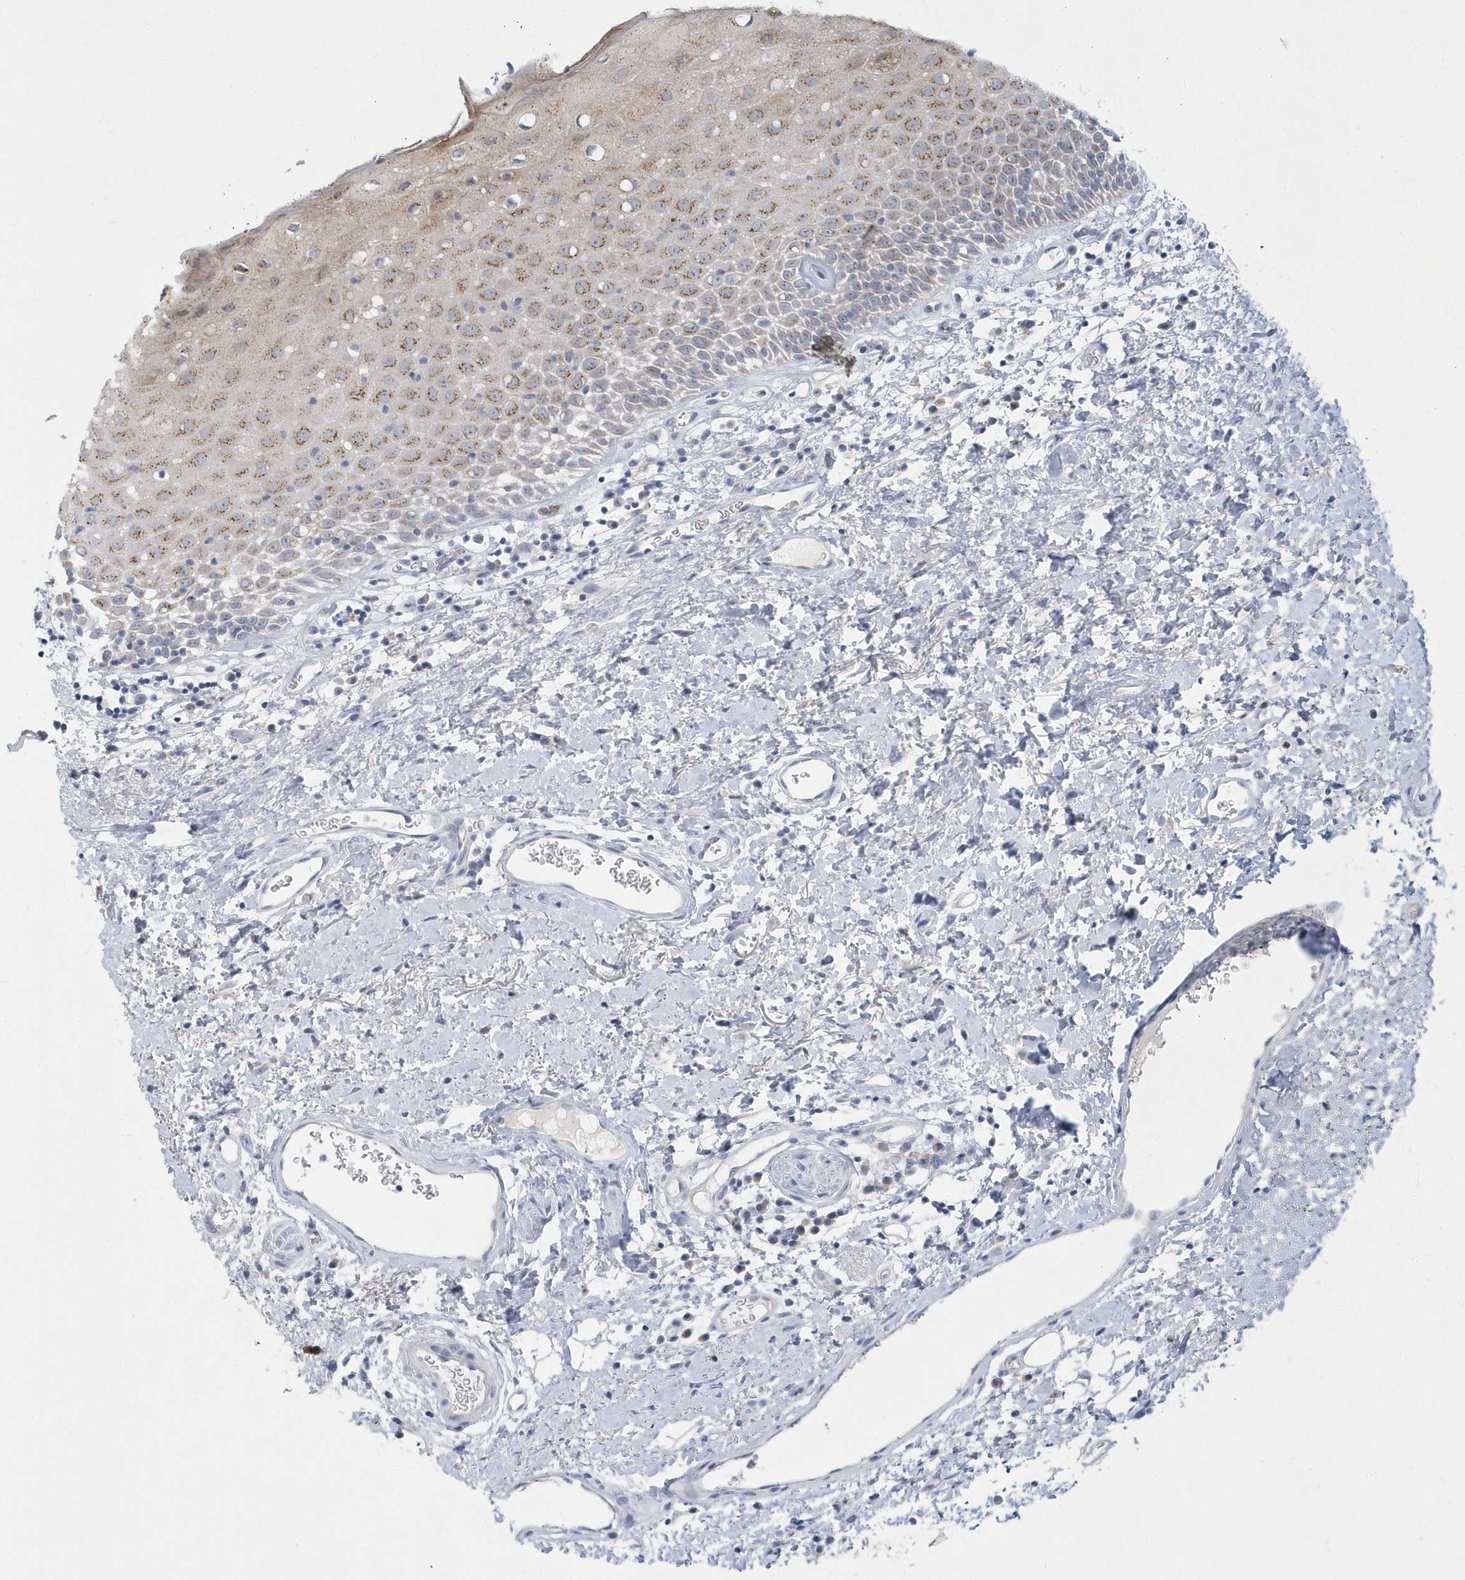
{"staining": {"intensity": "moderate", "quantity": "<25%", "location": "cytoplasmic/membranous"}, "tissue": "oral mucosa", "cell_type": "Squamous epithelial cells", "image_type": "normal", "snomed": [{"axis": "morphology", "description": "Normal tissue, NOS"}, {"axis": "topography", "description": "Oral tissue"}], "caption": "Immunohistochemical staining of benign human oral mucosa demonstrates <25% levels of moderate cytoplasmic/membranous protein staining in approximately <25% of squamous epithelial cells. Nuclei are stained in blue.", "gene": "NIPAL1", "patient": {"sex": "male", "age": 74}}